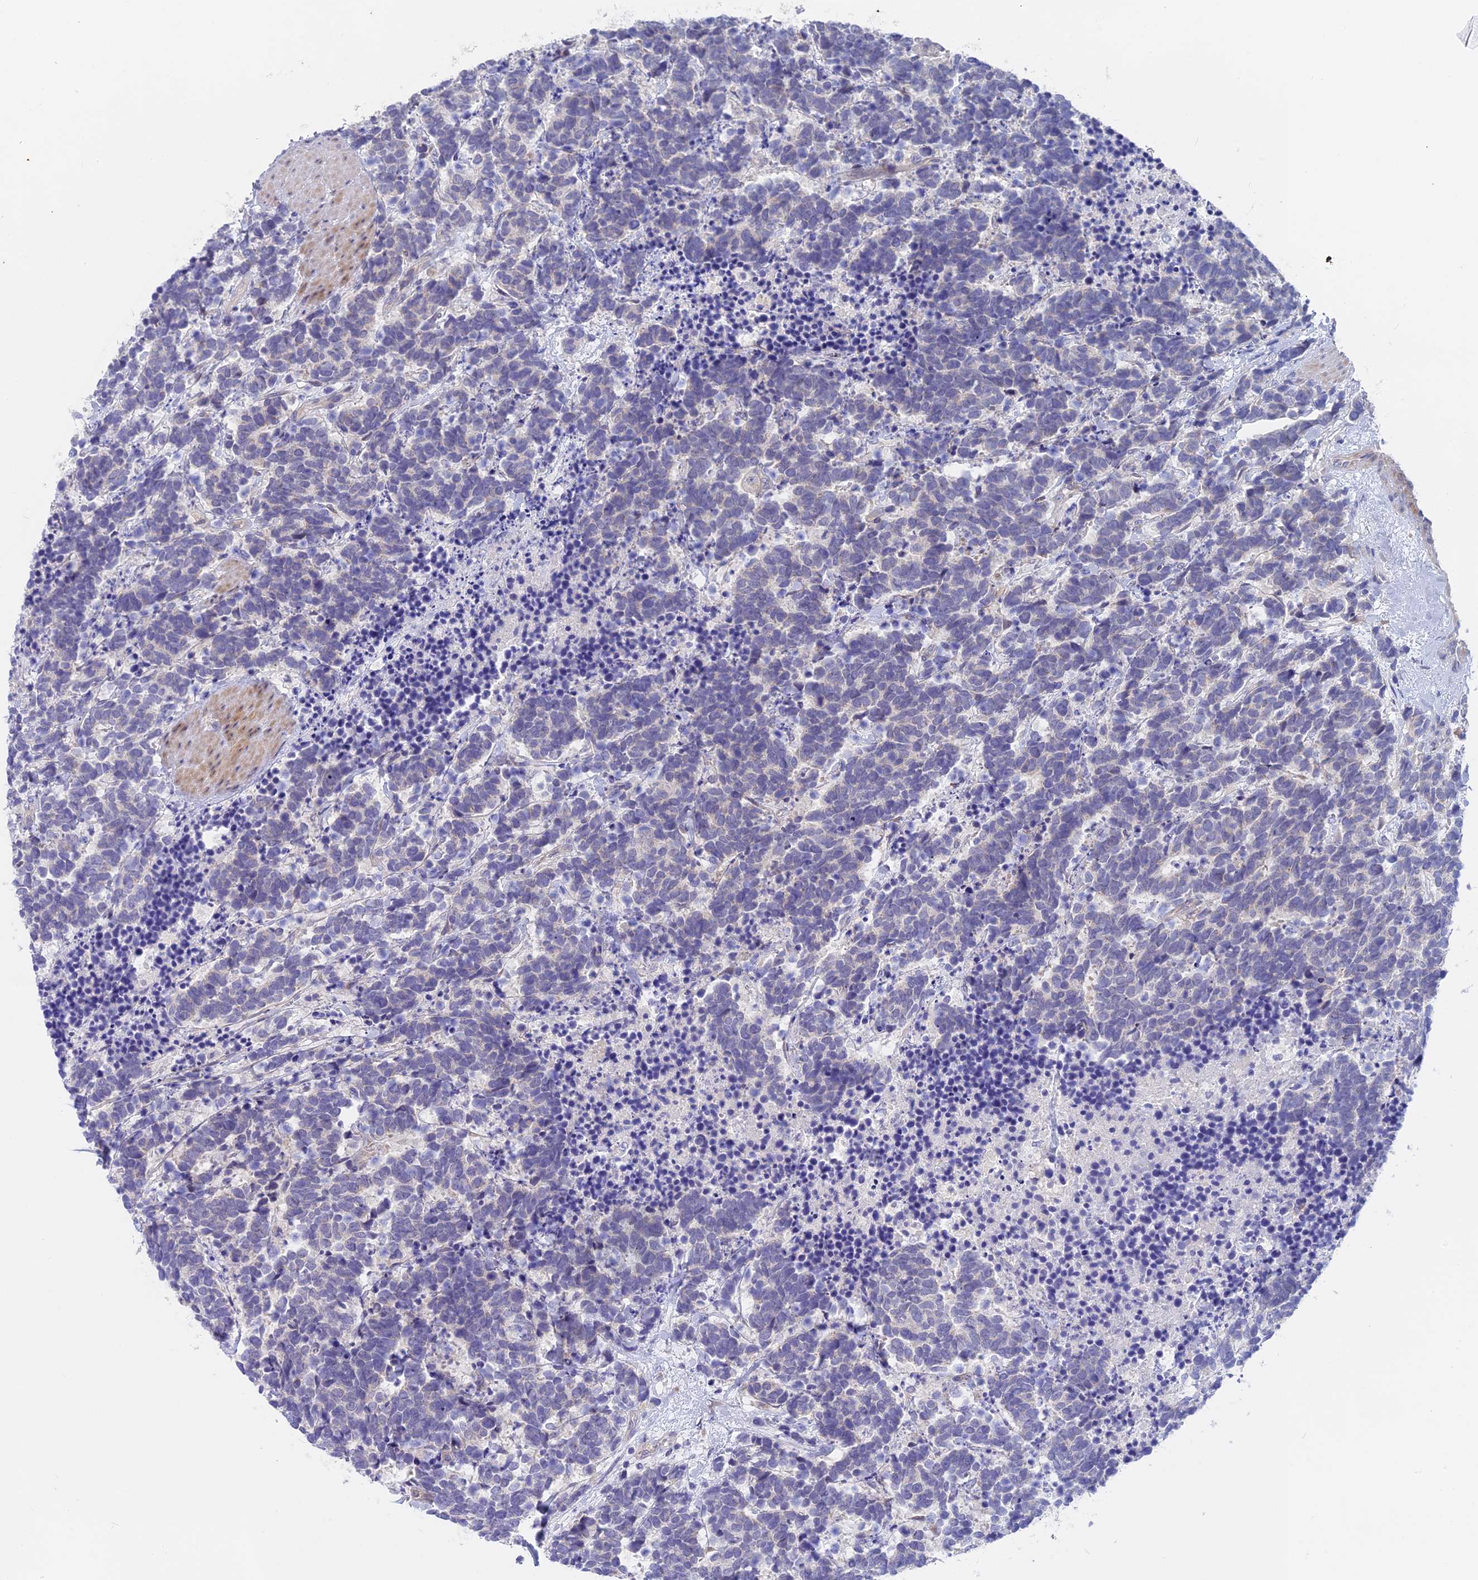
{"staining": {"intensity": "negative", "quantity": "none", "location": "none"}, "tissue": "carcinoid", "cell_type": "Tumor cells", "image_type": "cancer", "snomed": [{"axis": "morphology", "description": "Carcinoma, NOS"}, {"axis": "morphology", "description": "Carcinoid, malignant, NOS"}, {"axis": "topography", "description": "Prostate"}], "caption": "Tumor cells are negative for protein expression in human carcinoid.", "gene": "GLB1L", "patient": {"sex": "male", "age": 57}}